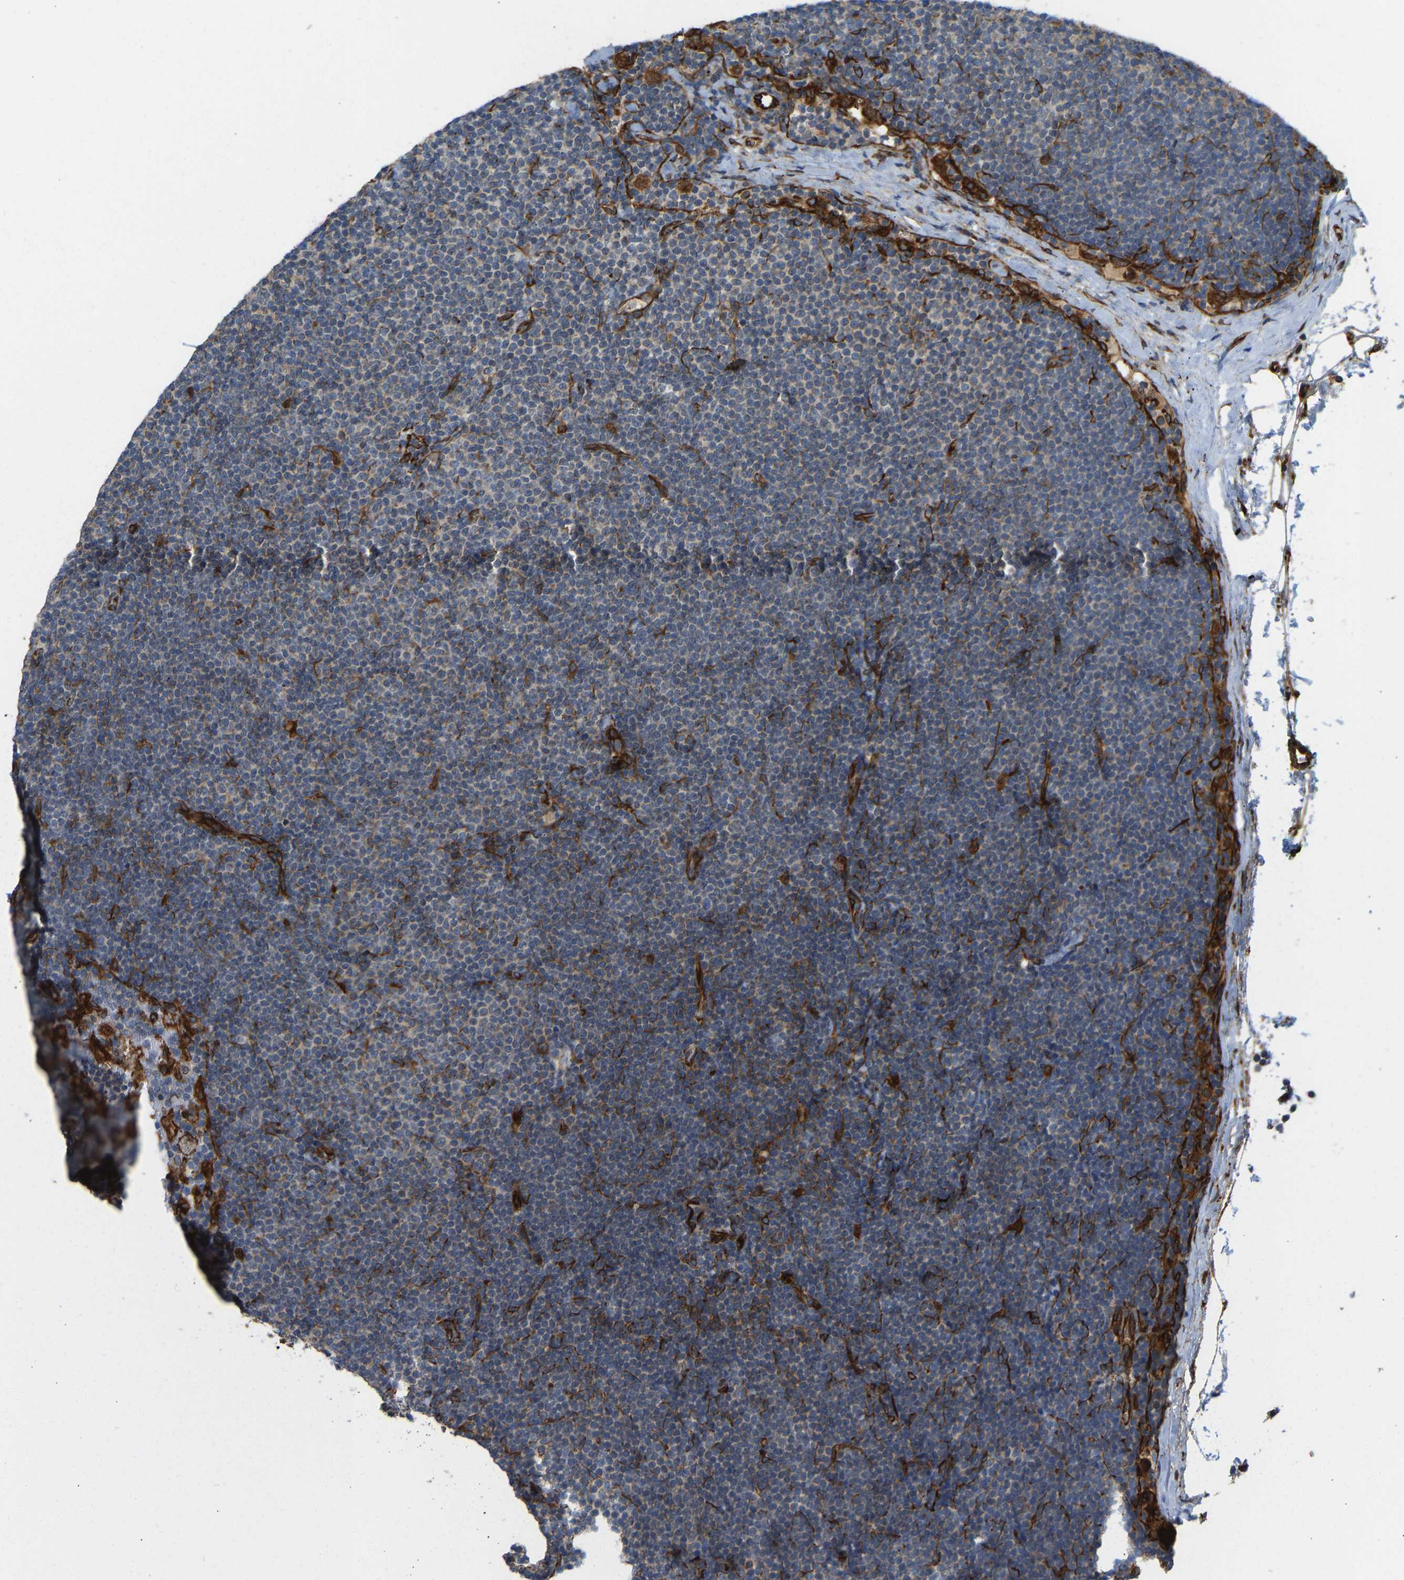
{"staining": {"intensity": "negative", "quantity": "none", "location": "none"}, "tissue": "lymphoma", "cell_type": "Tumor cells", "image_type": "cancer", "snomed": [{"axis": "morphology", "description": "Malignant lymphoma, non-Hodgkin's type, Low grade"}, {"axis": "topography", "description": "Lymph node"}], "caption": "High power microscopy histopathology image of an IHC micrograph of malignant lymphoma, non-Hodgkin's type (low-grade), revealing no significant expression in tumor cells.", "gene": "BEX3", "patient": {"sex": "female", "age": 53}}